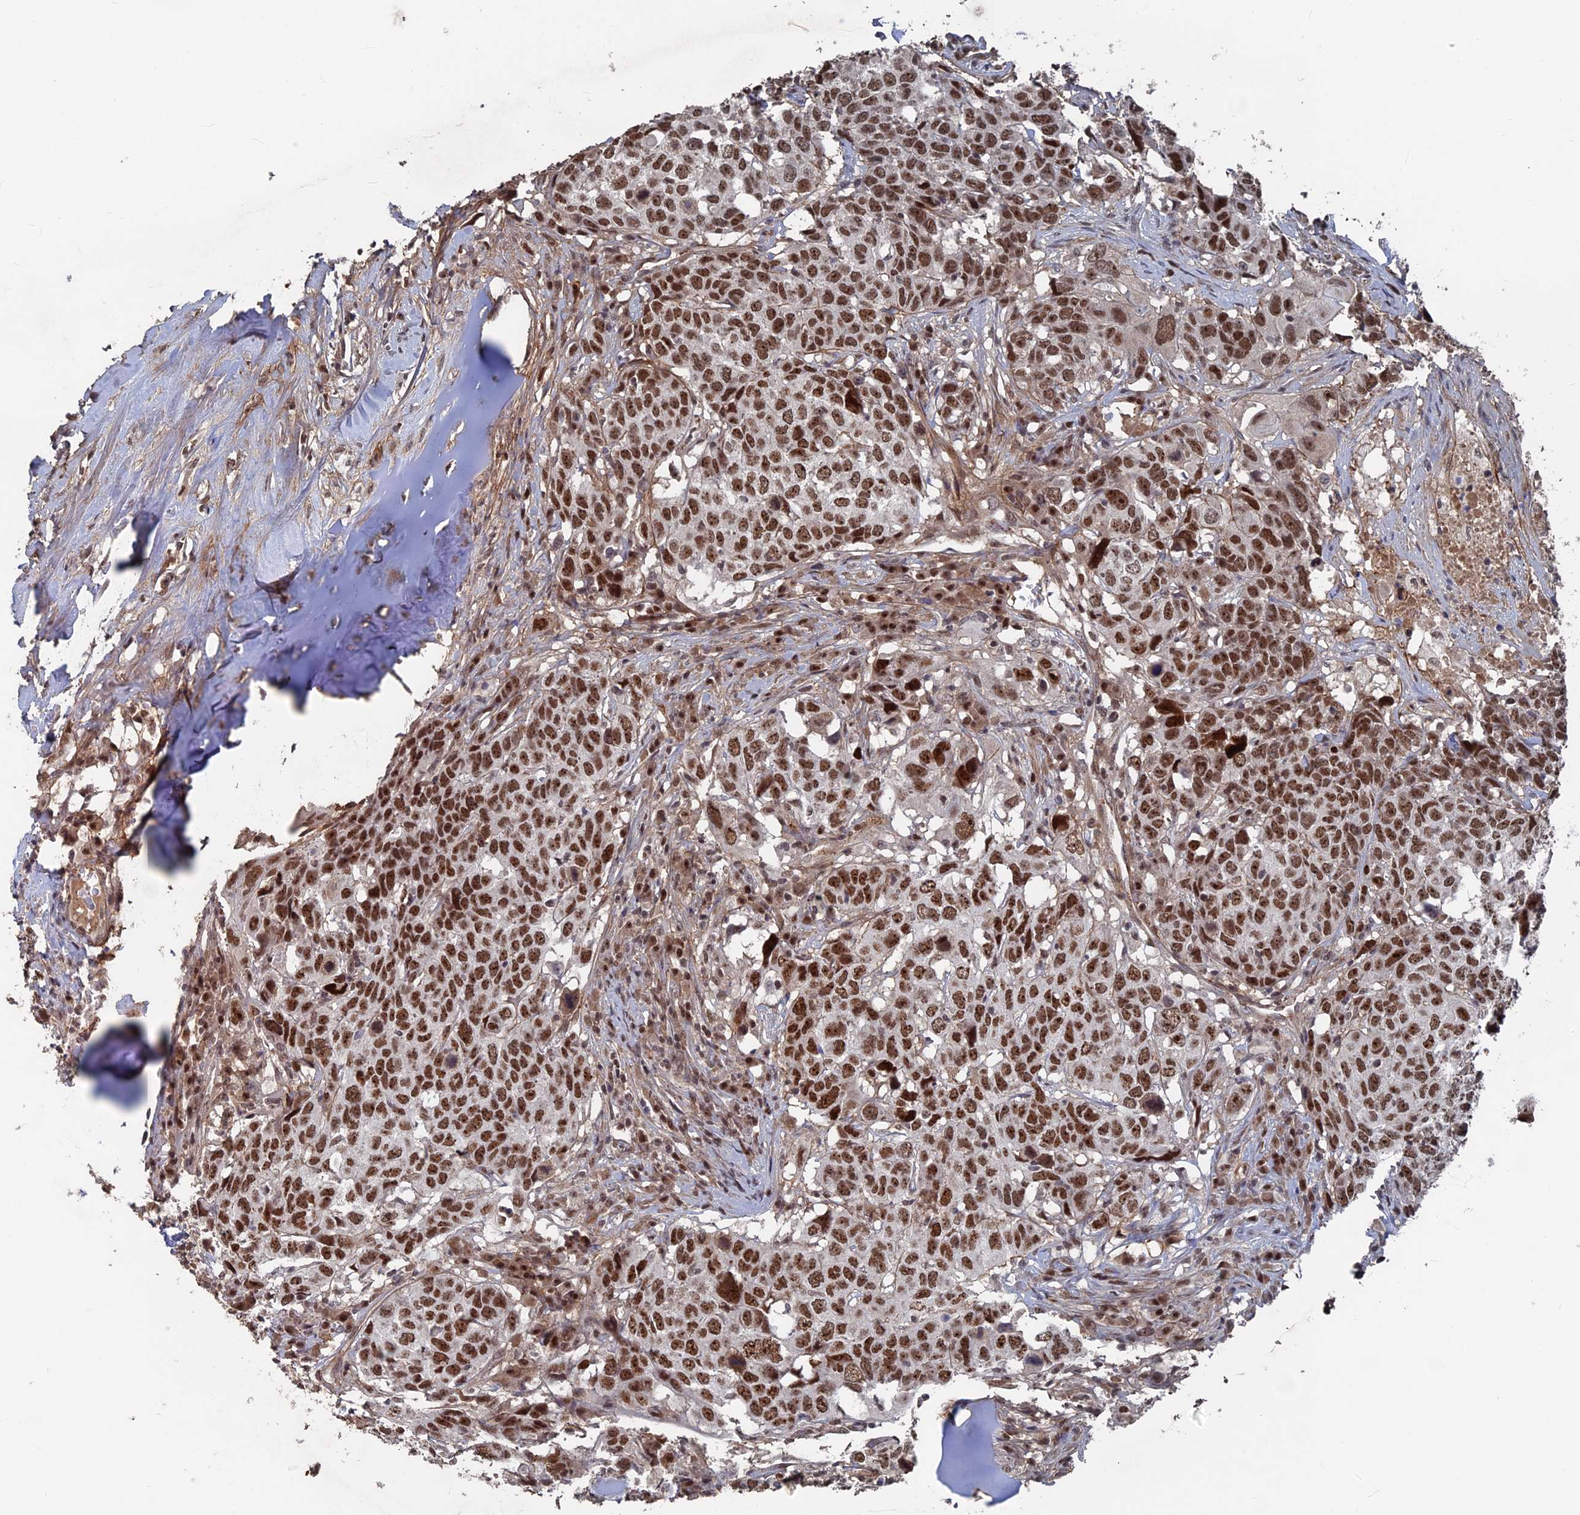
{"staining": {"intensity": "strong", "quantity": ">75%", "location": "nuclear"}, "tissue": "head and neck cancer", "cell_type": "Tumor cells", "image_type": "cancer", "snomed": [{"axis": "morphology", "description": "Squamous cell carcinoma, NOS"}, {"axis": "topography", "description": "Head-Neck"}], "caption": "A histopathology image of head and neck squamous cell carcinoma stained for a protein displays strong nuclear brown staining in tumor cells.", "gene": "SH3D21", "patient": {"sex": "male", "age": 66}}